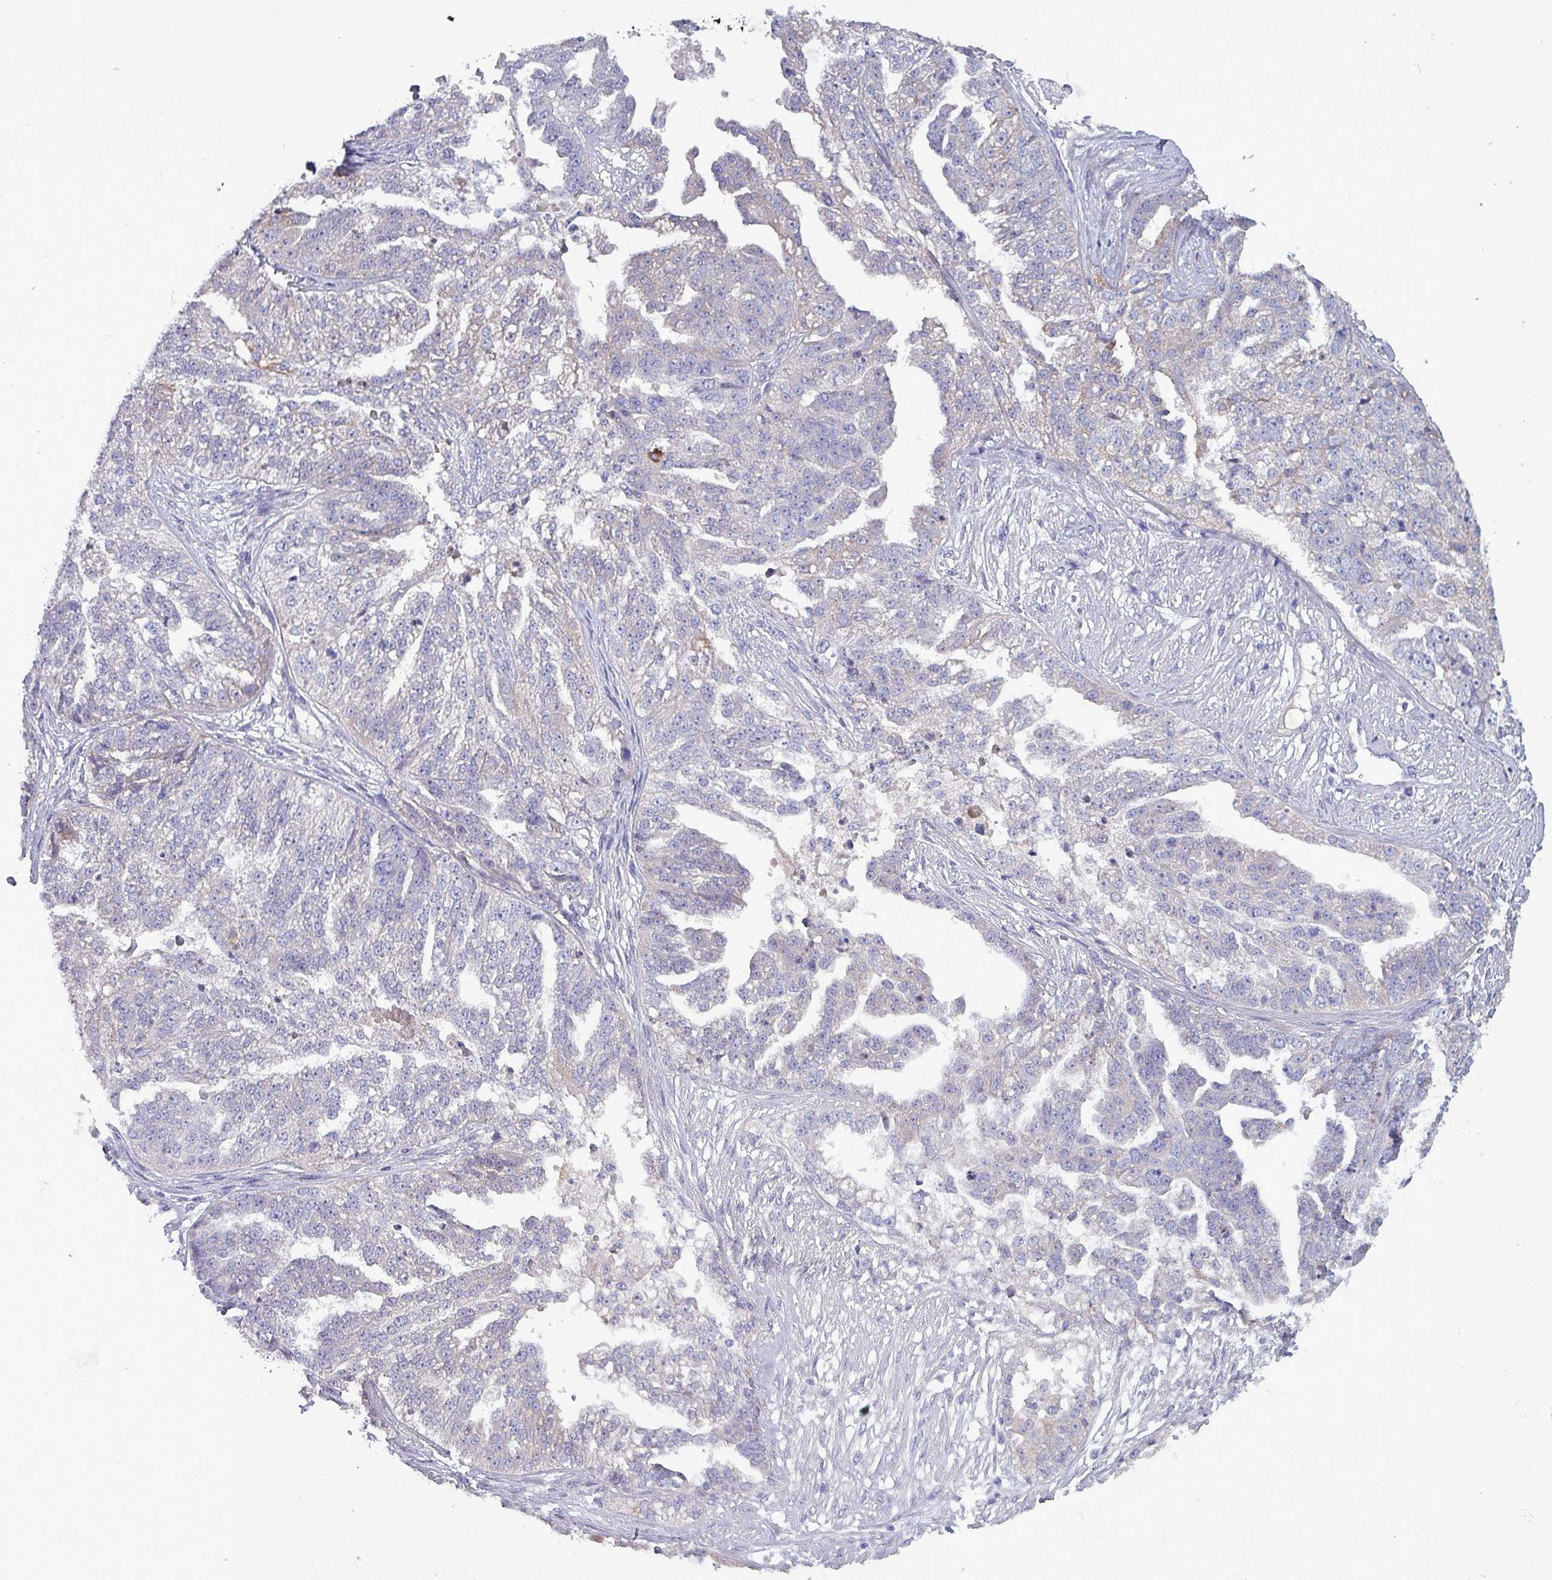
{"staining": {"intensity": "negative", "quantity": "none", "location": "none"}, "tissue": "ovarian cancer", "cell_type": "Tumor cells", "image_type": "cancer", "snomed": [{"axis": "morphology", "description": "Cystadenocarcinoma, serous, NOS"}, {"axis": "topography", "description": "Ovary"}], "caption": "Immunohistochemistry histopathology image of neoplastic tissue: ovarian cancer (serous cystadenocarcinoma) stained with DAB shows no significant protein staining in tumor cells. The staining is performed using DAB (3,3'-diaminobenzidine) brown chromogen with nuclei counter-stained in using hematoxylin.", "gene": "HSD3B7", "patient": {"sex": "female", "age": 58}}